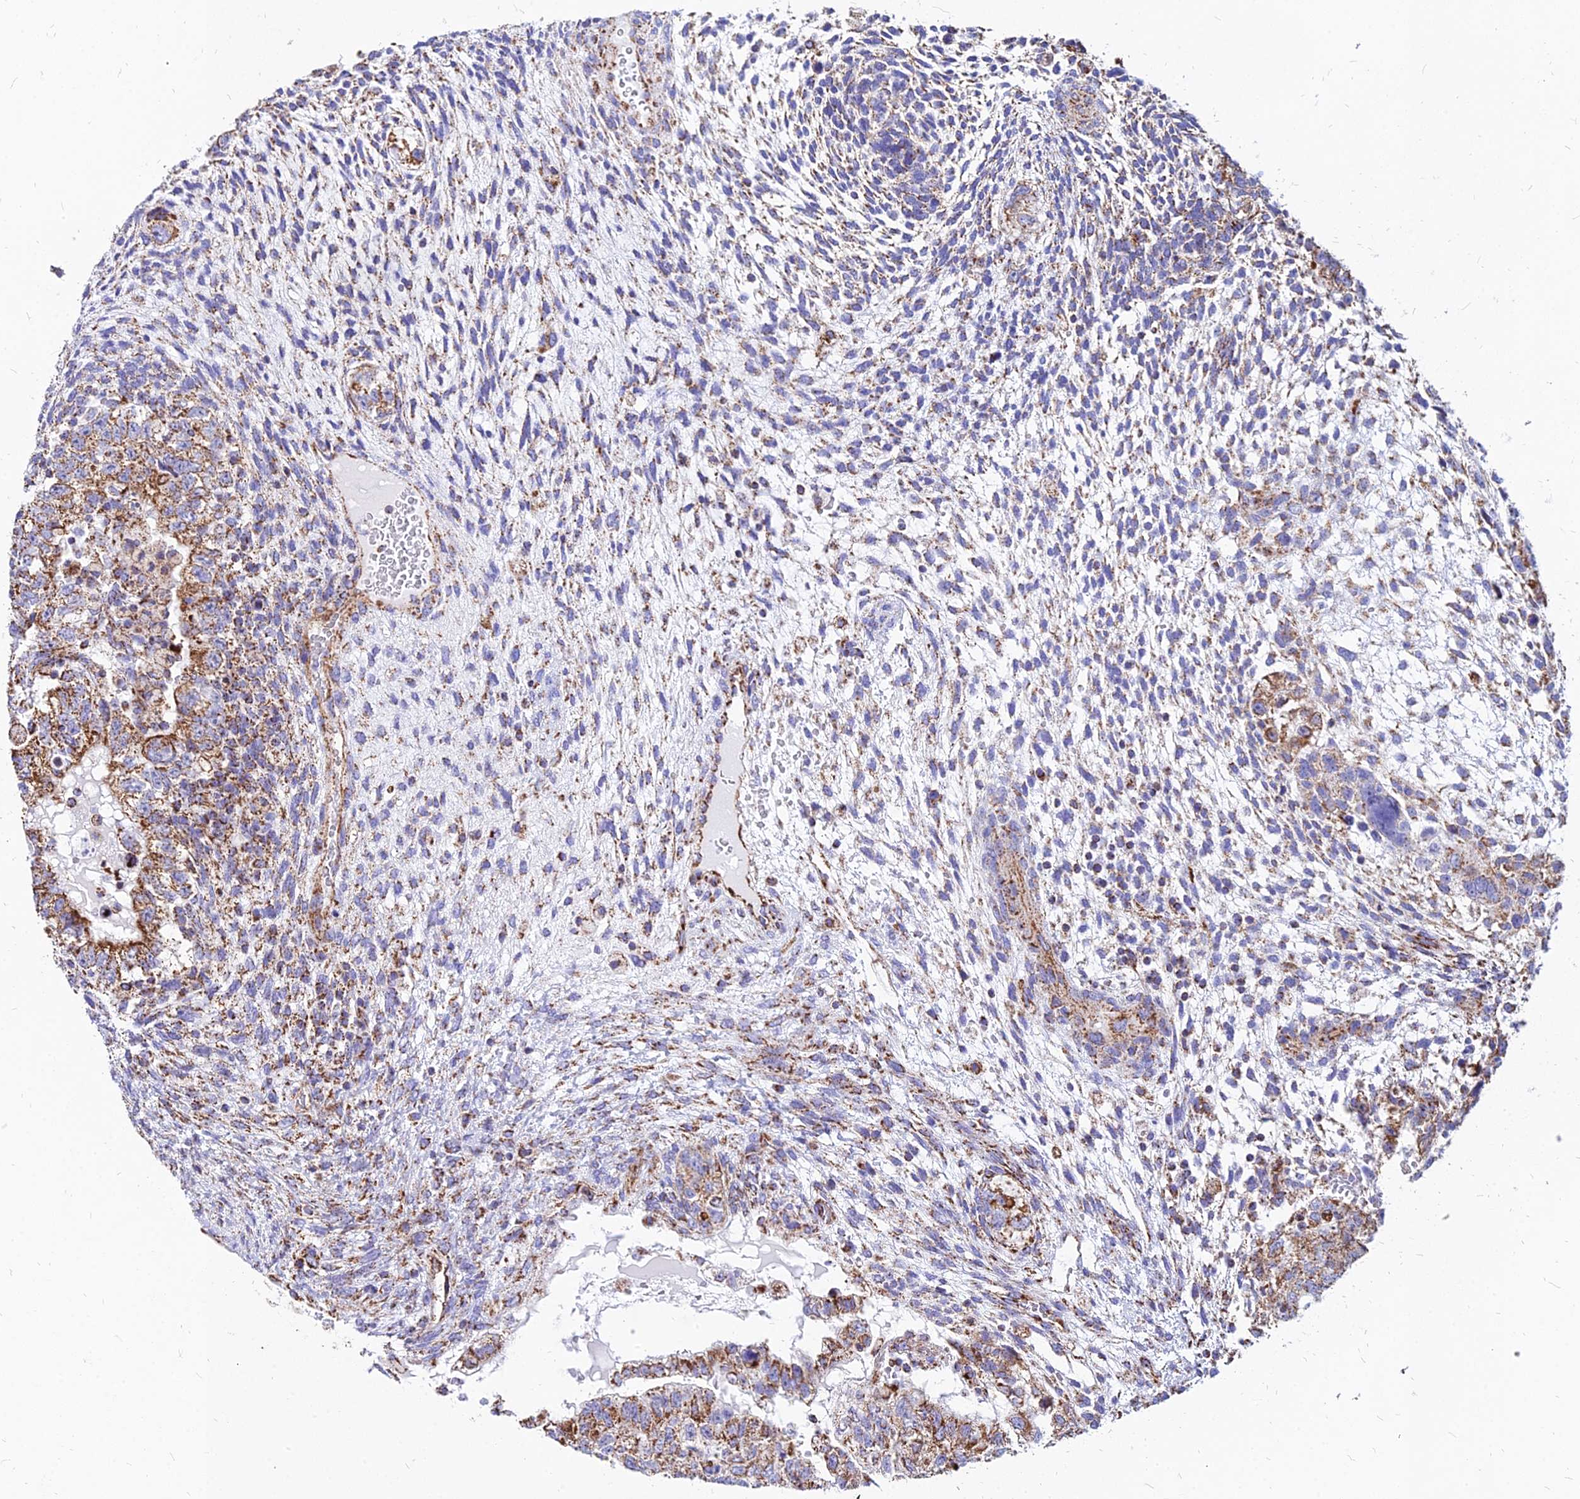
{"staining": {"intensity": "moderate", "quantity": ">75%", "location": "cytoplasmic/membranous"}, "tissue": "testis cancer", "cell_type": "Tumor cells", "image_type": "cancer", "snomed": [{"axis": "morphology", "description": "Normal tissue, NOS"}, {"axis": "morphology", "description": "Carcinoma, Embryonal, NOS"}, {"axis": "topography", "description": "Testis"}], "caption": "DAB immunohistochemical staining of embryonal carcinoma (testis) shows moderate cytoplasmic/membranous protein staining in about >75% of tumor cells. (DAB IHC with brightfield microscopy, high magnification).", "gene": "DLD", "patient": {"sex": "male", "age": 36}}